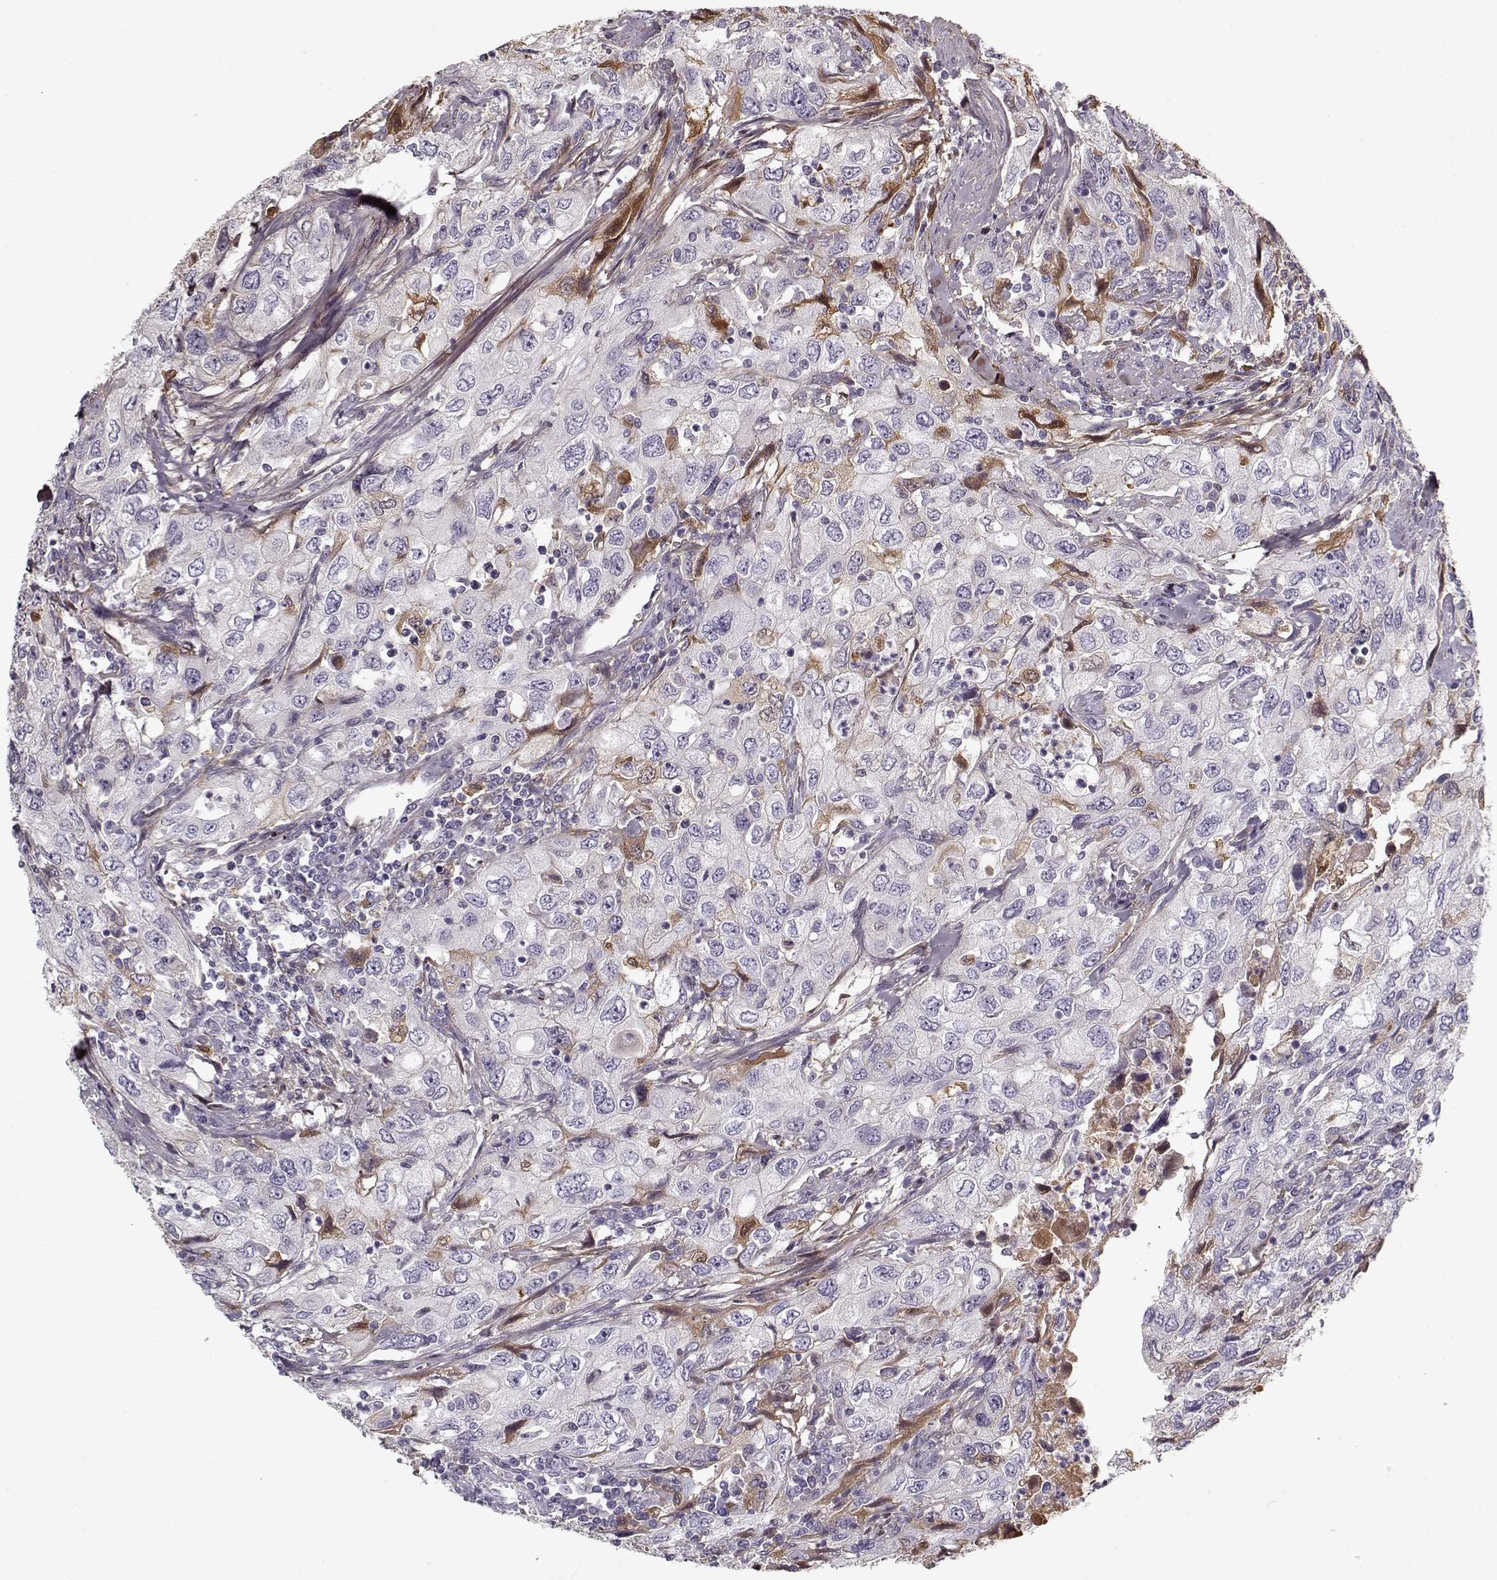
{"staining": {"intensity": "weak", "quantity": "<25%", "location": "cytoplasmic/membranous"}, "tissue": "urothelial cancer", "cell_type": "Tumor cells", "image_type": "cancer", "snomed": [{"axis": "morphology", "description": "Urothelial carcinoma, High grade"}, {"axis": "topography", "description": "Urinary bladder"}], "caption": "A histopathology image of urothelial cancer stained for a protein reveals no brown staining in tumor cells.", "gene": "LUM", "patient": {"sex": "male", "age": 76}}